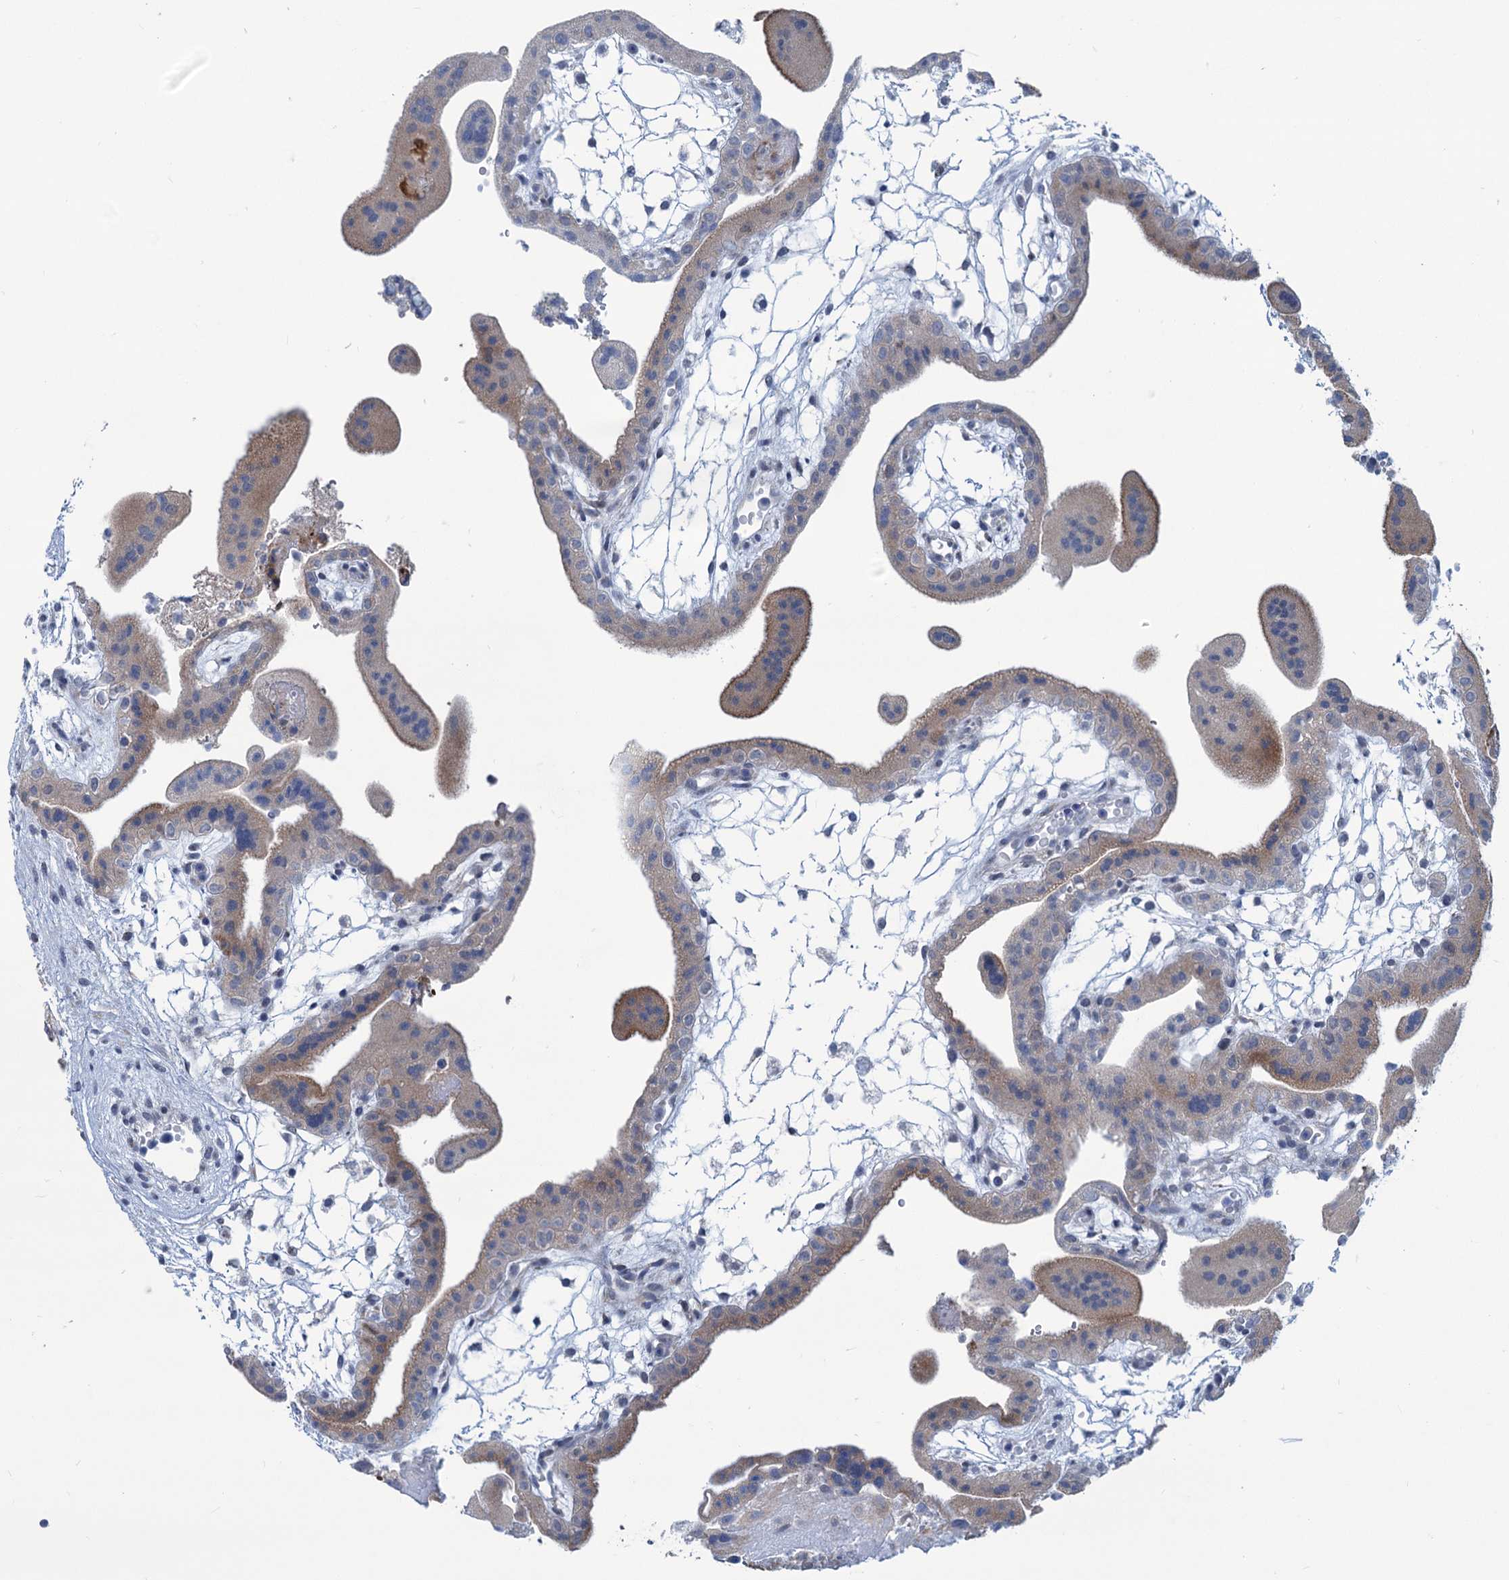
{"staining": {"intensity": "negative", "quantity": "none", "location": "none"}, "tissue": "placenta", "cell_type": "Decidual cells", "image_type": "normal", "snomed": [{"axis": "morphology", "description": "Normal tissue, NOS"}, {"axis": "topography", "description": "Placenta"}], "caption": "The photomicrograph shows no staining of decidual cells in unremarkable placenta. (Stains: DAB (3,3'-diaminobenzidine) immunohistochemistry (IHC) with hematoxylin counter stain, Microscopy: brightfield microscopy at high magnification).", "gene": "NEU3", "patient": {"sex": "female", "age": 18}}